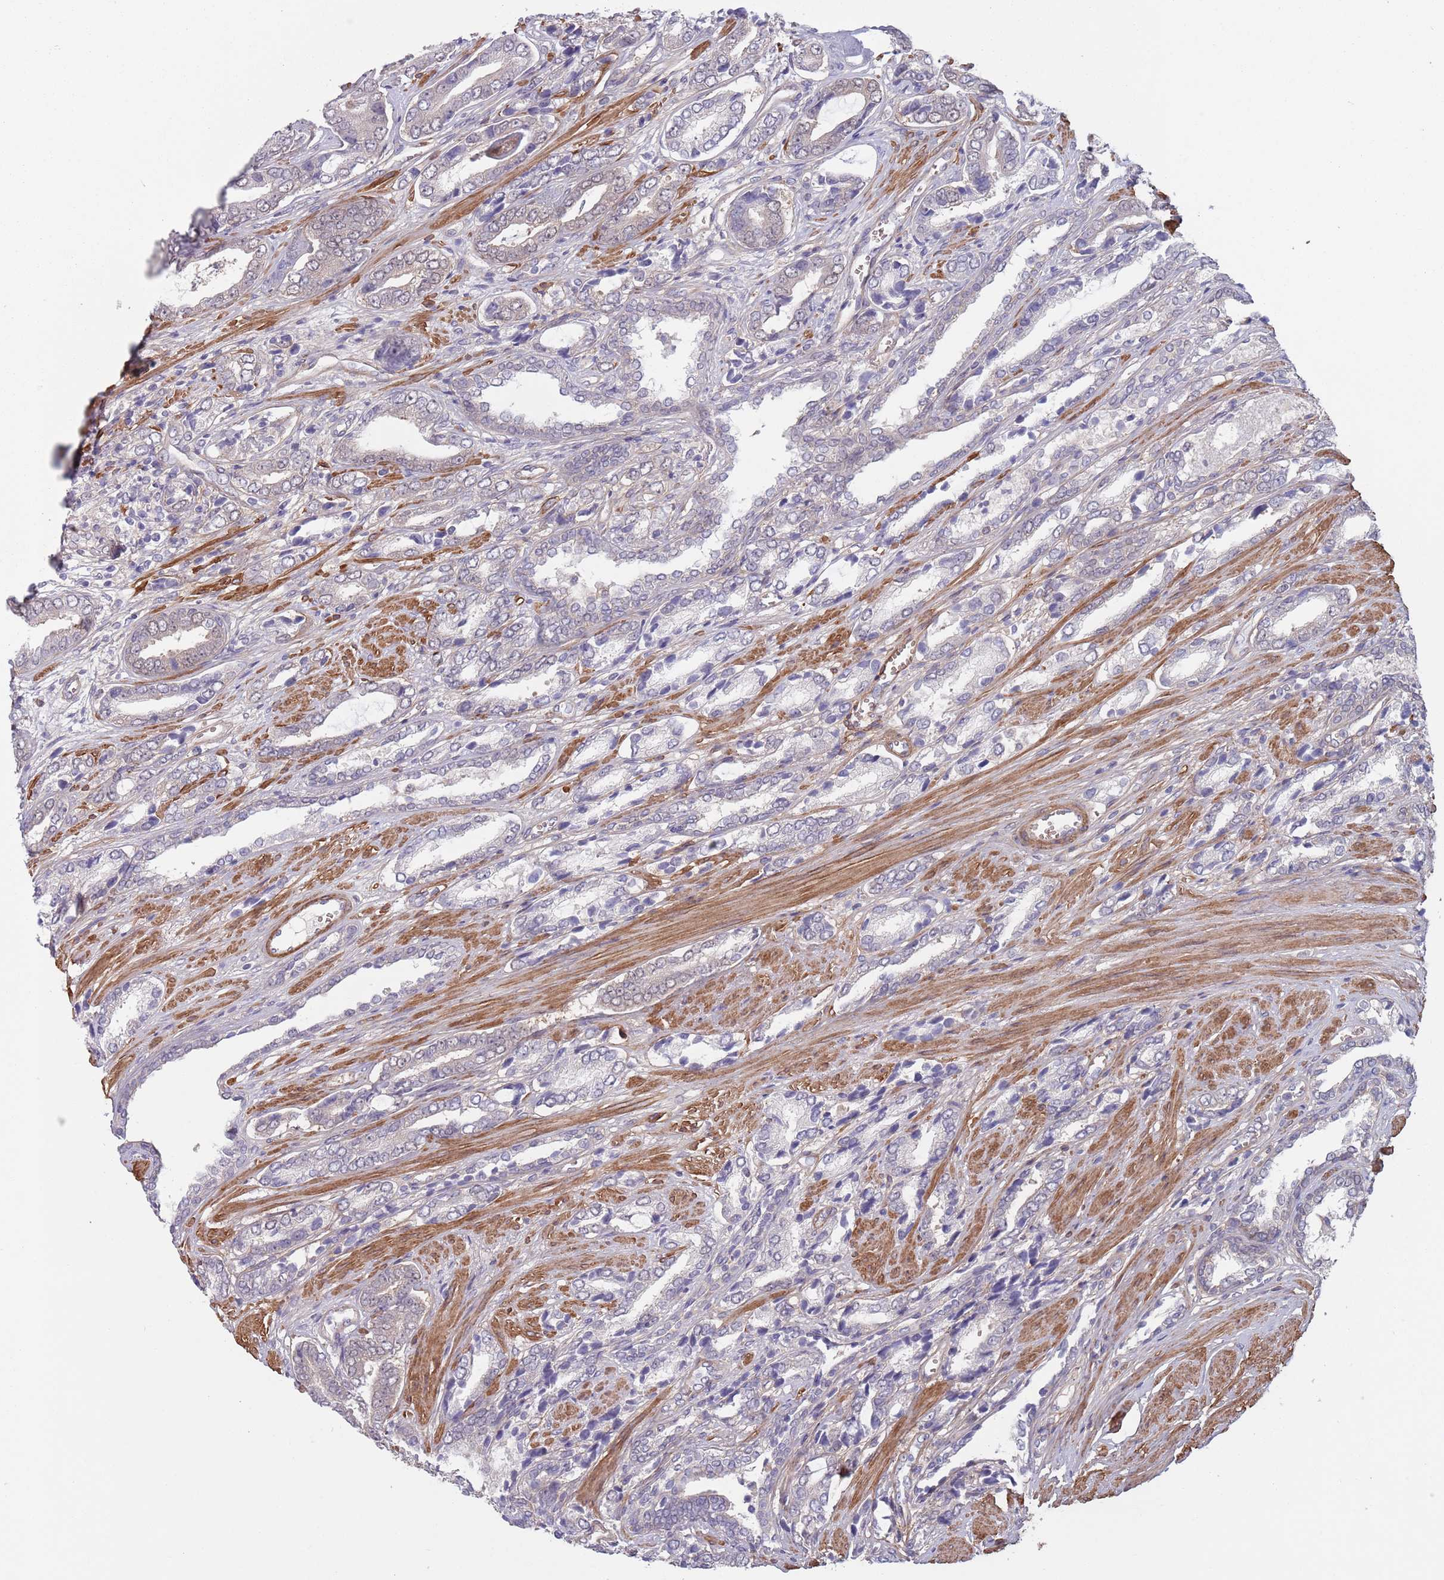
{"staining": {"intensity": "weak", "quantity": "<25%", "location": "nuclear"}, "tissue": "prostate cancer", "cell_type": "Tumor cells", "image_type": "cancer", "snomed": [{"axis": "morphology", "description": "Adenocarcinoma, NOS"}, {"axis": "topography", "description": "Prostate and seminal vesicle, NOS"}], "caption": "This is an IHC image of prostate cancer. There is no positivity in tumor cells.", "gene": "CLNS1A", "patient": {"sex": "male", "age": 76}}